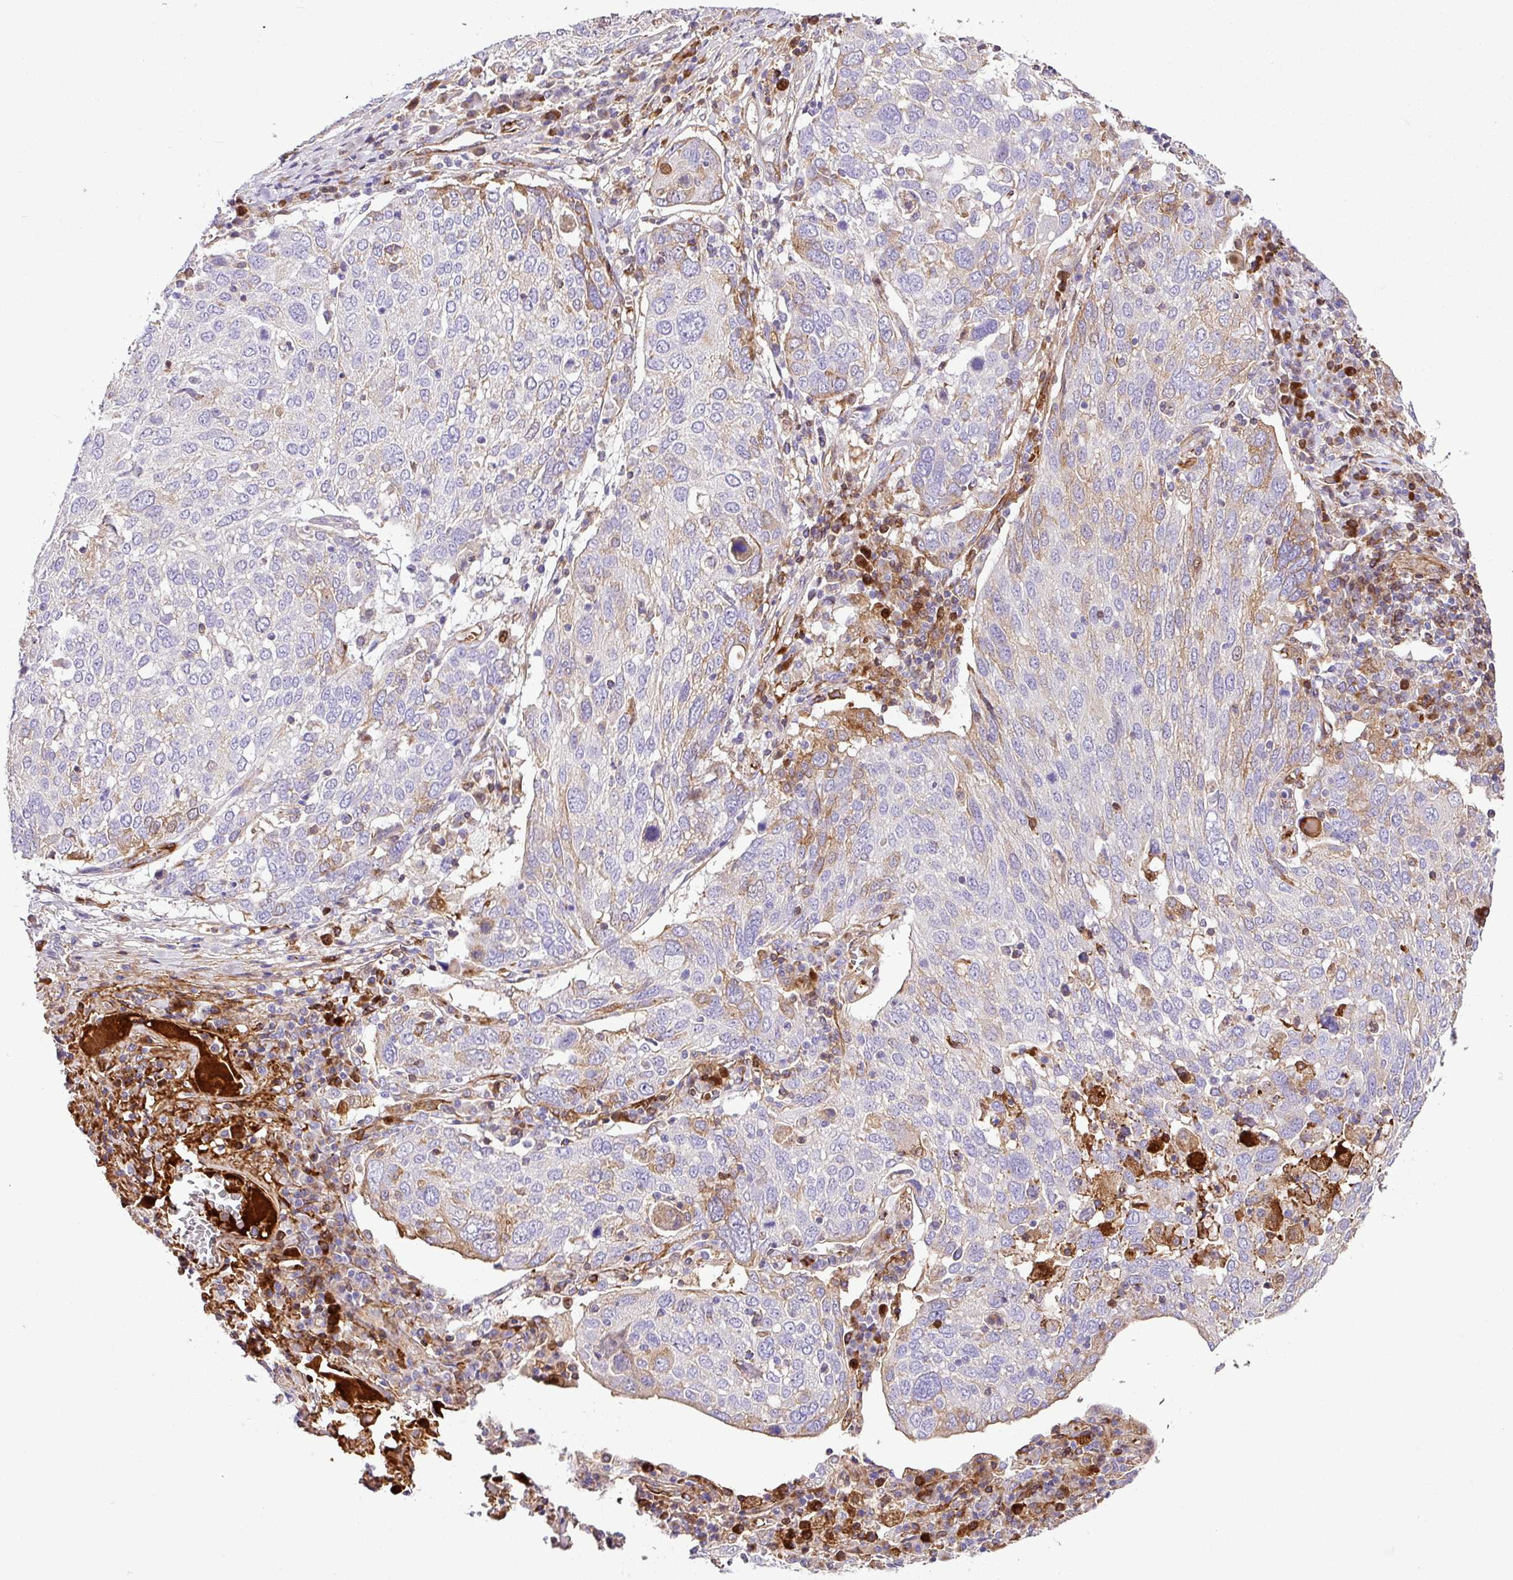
{"staining": {"intensity": "weak", "quantity": "<25%", "location": "cytoplasmic/membranous"}, "tissue": "lung cancer", "cell_type": "Tumor cells", "image_type": "cancer", "snomed": [{"axis": "morphology", "description": "Squamous cell carcinoma, NOS"}, {"axis": "topography", "description": "Lung"}], "caption": "High magnification brightfield microscopy of lung cancer (squamous cell carcinoma) stained with DAB (3,3'-diaminobenzidine) (brown) and counterstained with hematoxylin (blue): tumor cells show no significant expression.", "gene": "CTXN2", "patient": {"sex": "male", "age": 65}}